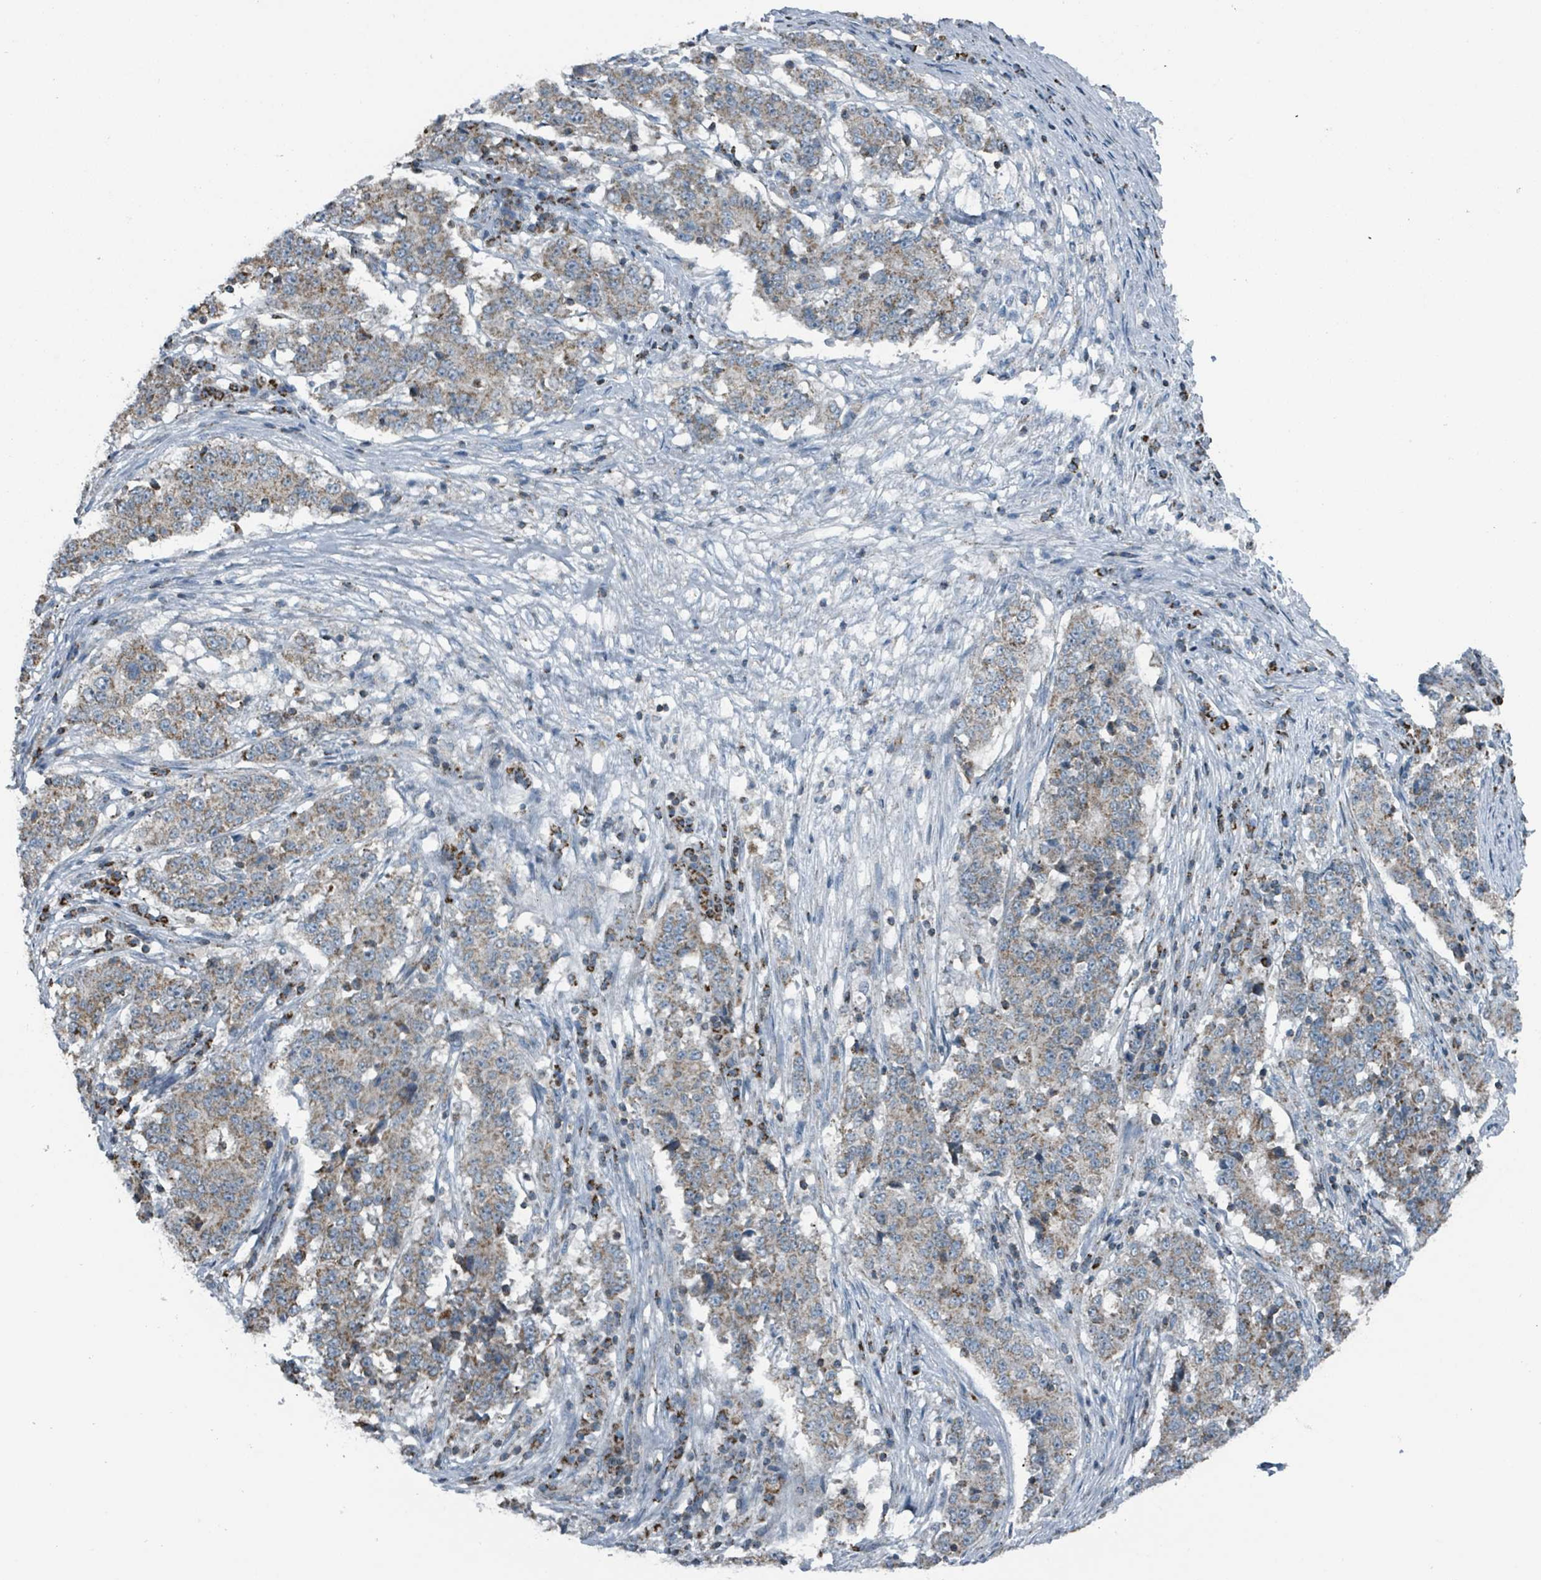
{"staining": {"intensity": "weak", "quantity": ">75%", "location": "cytoplasmic/membranous"}, "tissue": "stomach cancer", "cell_type": "Tumor cells", "image_type": "cancer", "snomed": [{"axis": "morphology", "description": "Adenocarcinoma, NOS"}, {"axis": "topography", "description": "Stomach"}], "caption": "The immunohistochemical stain highlights weak cytoplasmic/membranous staining in tumor cells of adenocarcinoma (stomach) tissue.", "gene": "ABHD18", "patient": {"sex": "male", "age": 59}}